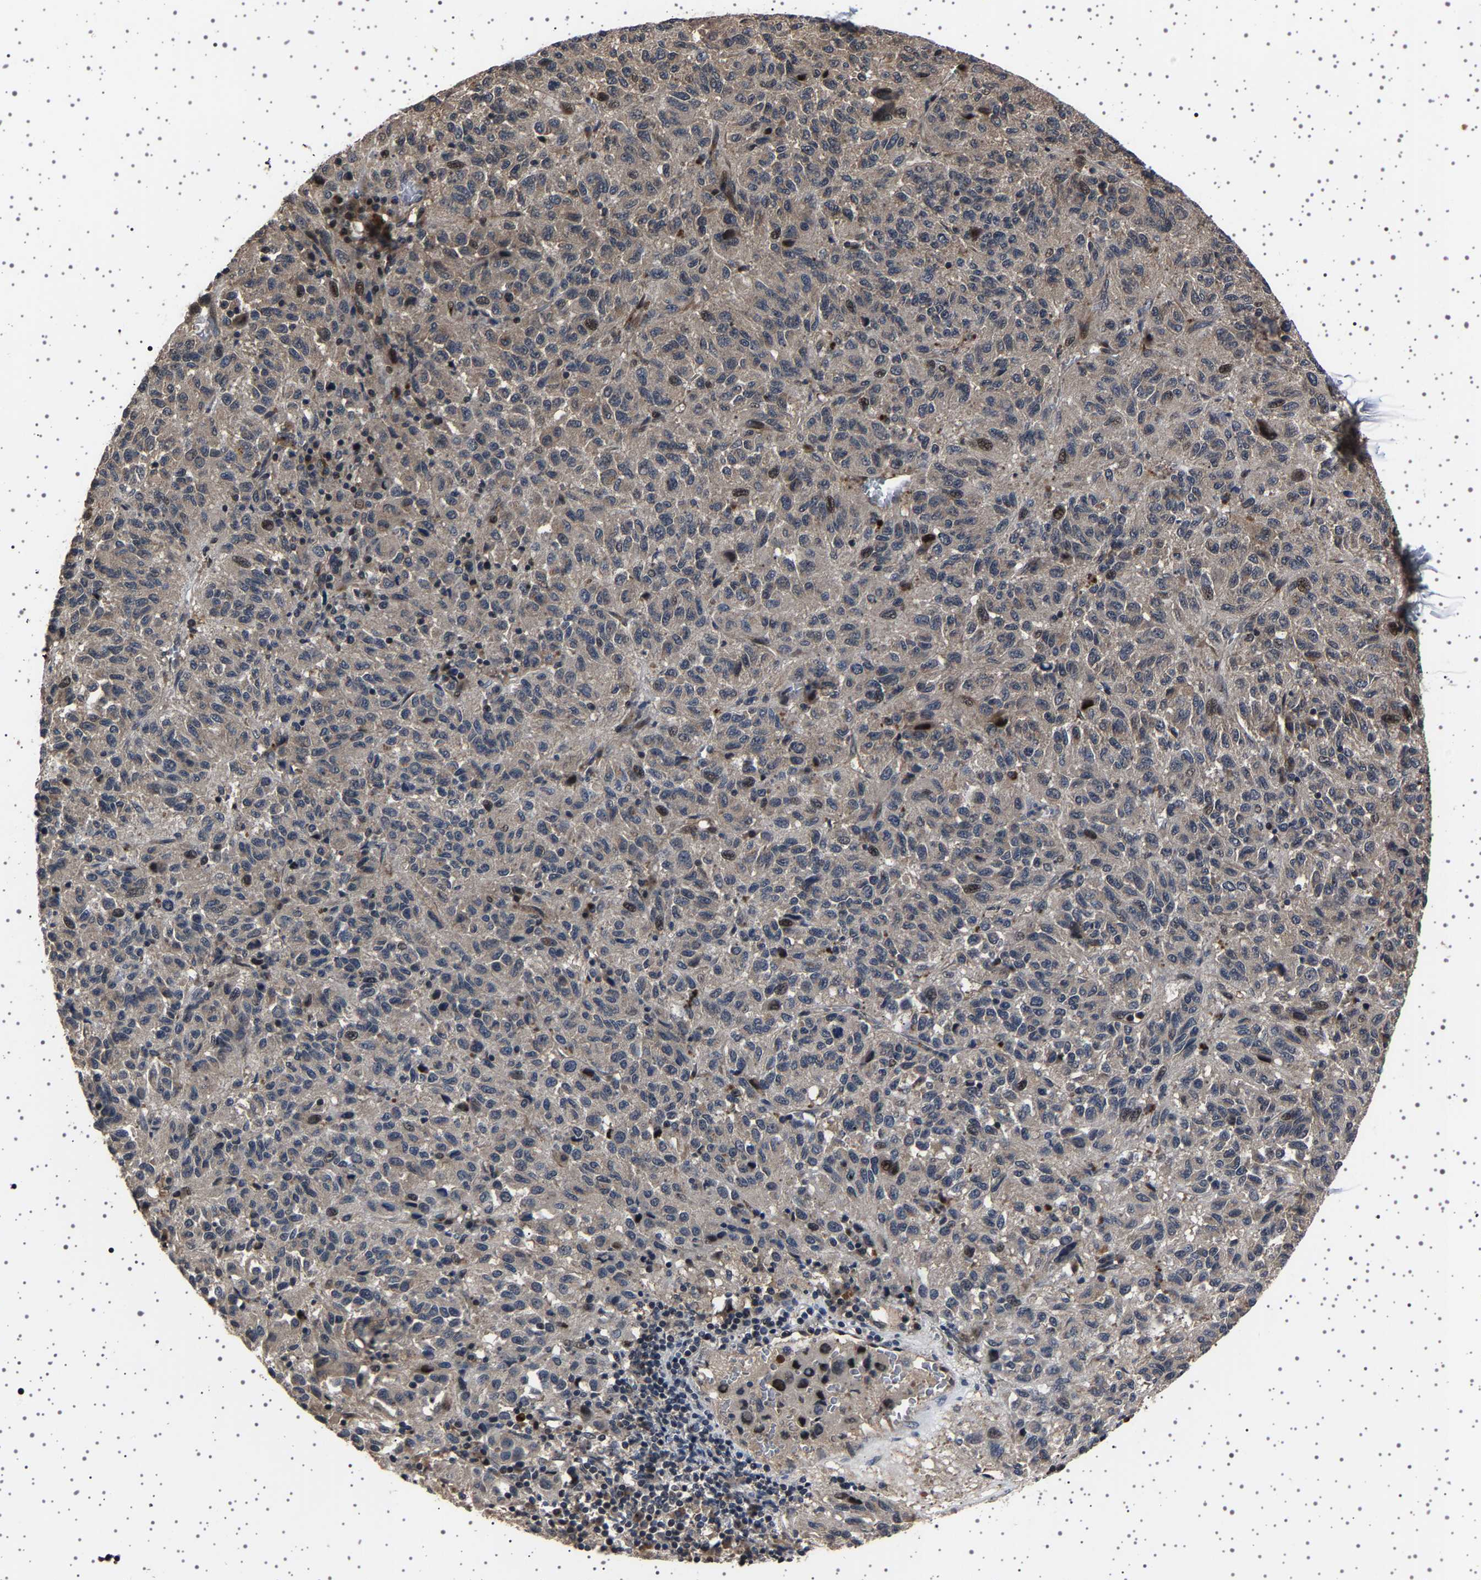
{"staining": {"intensity": "weak", "quantity": "<25%", "location": "cytoplasmic/membranous"}, "tissue": "melanoma", "cell_type": "Tumor cells", "image_type": "cancer", "snomed": [{"axis": "morphology", "description": "Malignant melanoma, Metastatic site"}, {"axis": "topography", "description": "Lung"}], "caption": "DAB (3,3'-diaminobenzidine) immunohistochemical staining of melanoma exhibits no significant expression in tumor cells.", "gene": "NCKAP1", "patient": {"sex": "male", "age": 64}}